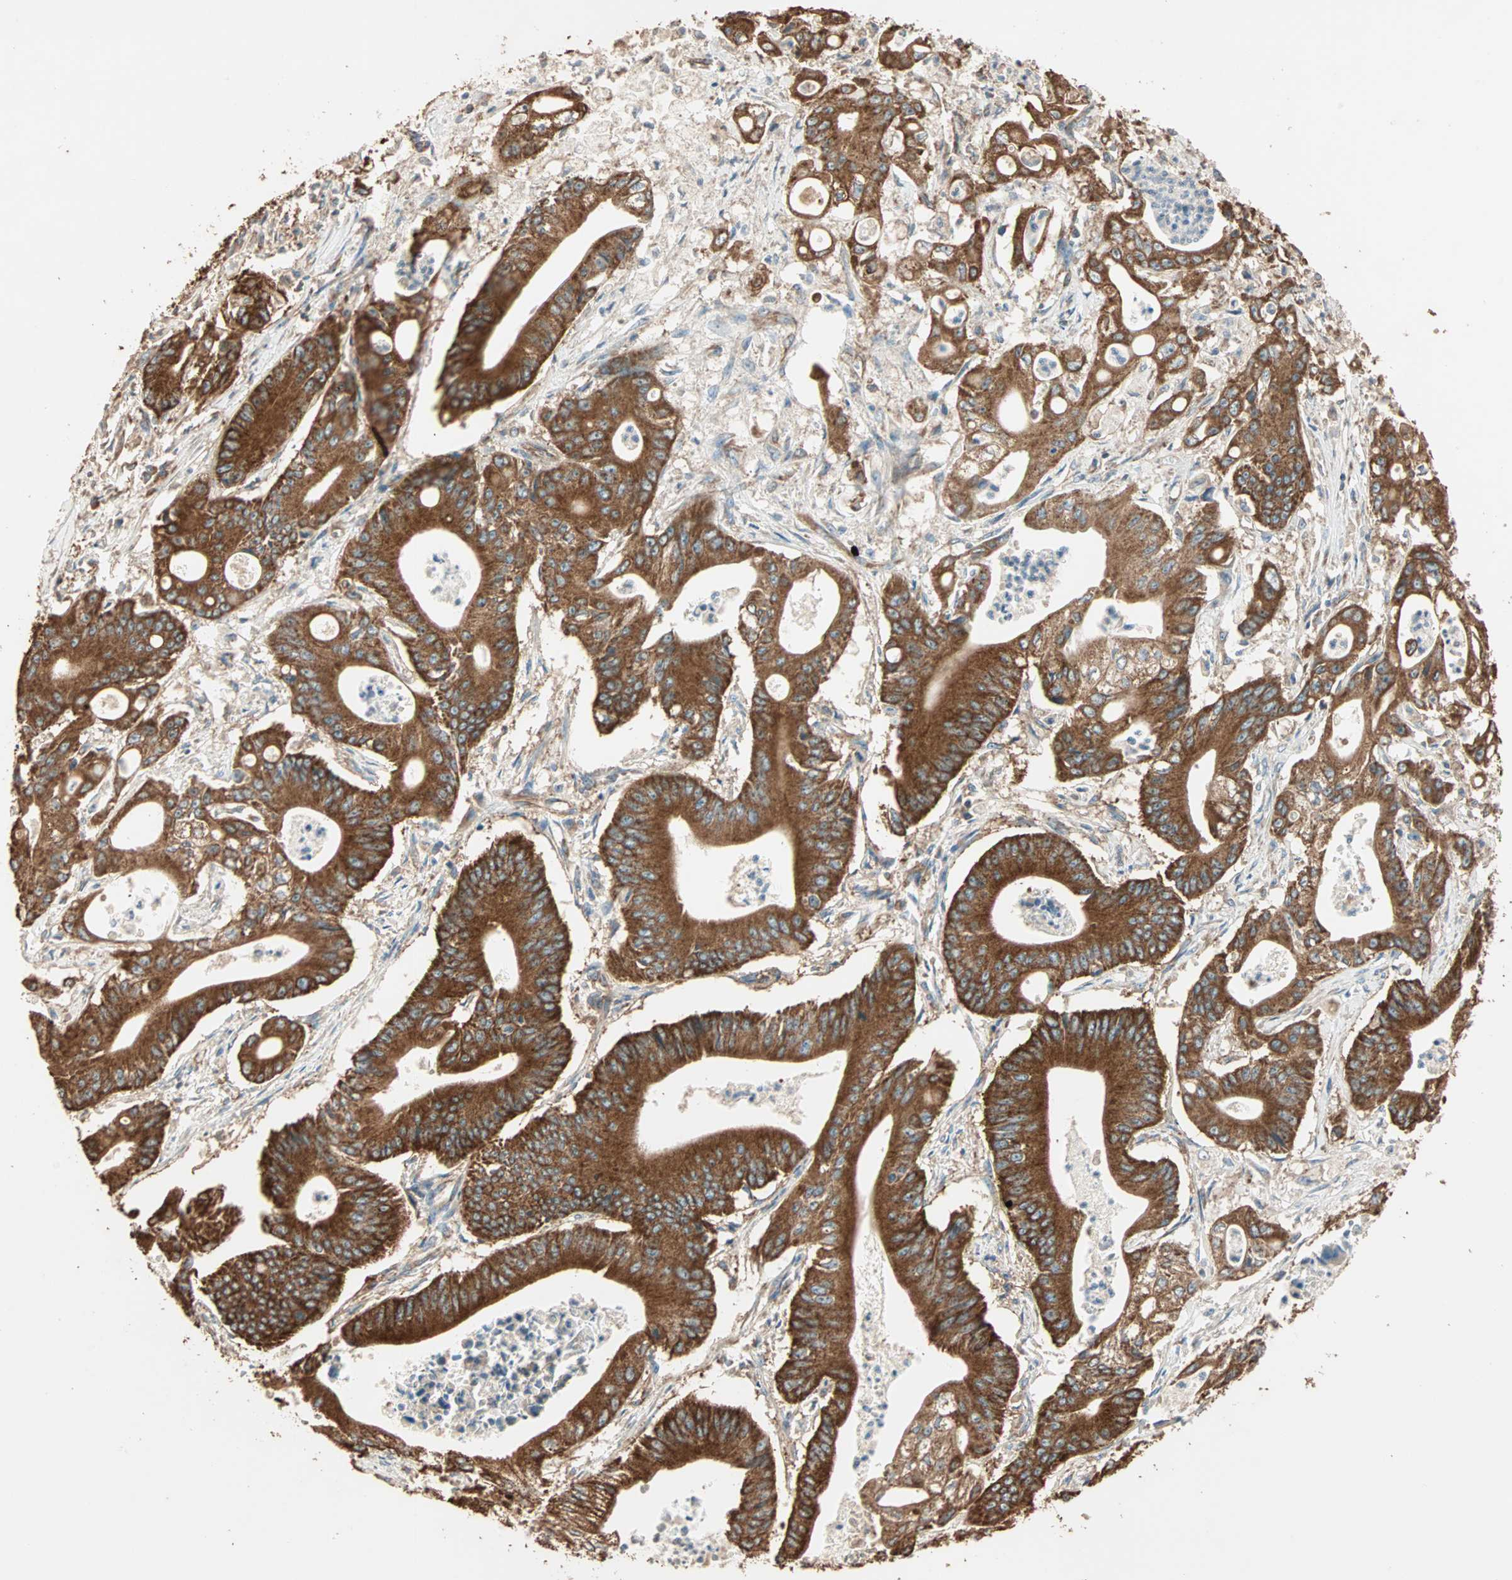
{"staining": {"intensity": "strong", "quantity": ">75%", "location": "cytoplasmic/membranous"}, "tissue": "pancreatic cancer", "cell_type": "Tumor cells", "image_type": "cancer", "snomed": [{"axis": "morphology", "description": "Normal tissue, NOS"}, {"axis": "topography", "description": "Lymph node"}], "caption": "This micrograph demonstrates immunohistochemistry (IHC) staining of pancreatic cancer, with high strong cytoplasmic/membranous positivity in about >75% of tumor cells.", "gene": "EIF4G2", "patient": {"sex": "male", "age": 62}}